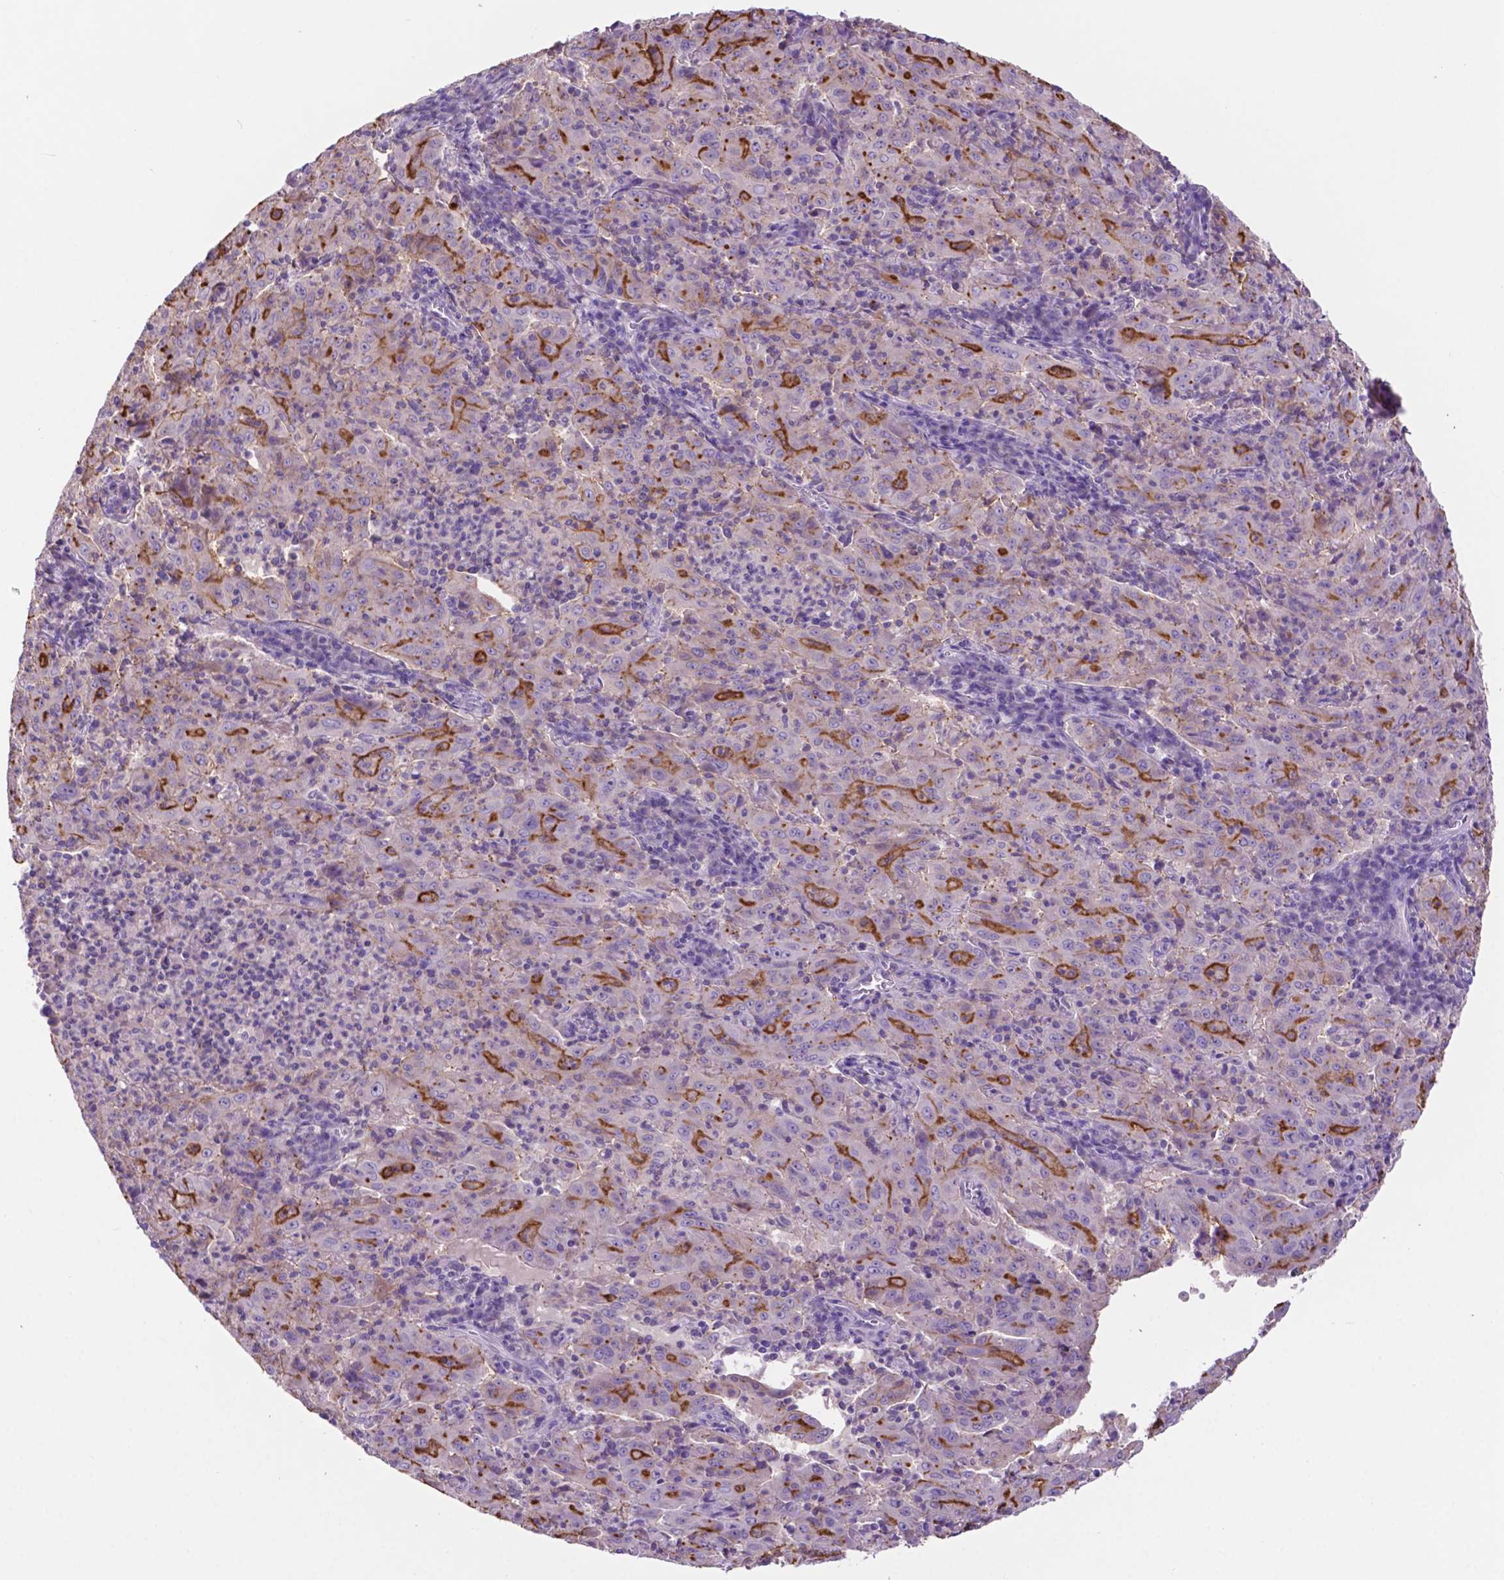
{"staining": {"intensity": "moderate", "quantity": "<25%", "location": "cytoplasmic/membranous"}, "tissue": "pancreatic cancer", "cell_type": "Tumor cells", "image_type": "cancer", "snomed": [{"axis": "morphology", "description": "Adenocarcinoma, NOS"}, {"axis": "topography", "description": "Pancreas"}], "caption": "Protein expression analysis of human pancreatic adenocarcinoma reveals moderate cytoplasmic/membranous positivity in approximately <25% of tumor cells.", "gene": "PRPS2", "patient": {"sex": "male", "age": 63}}